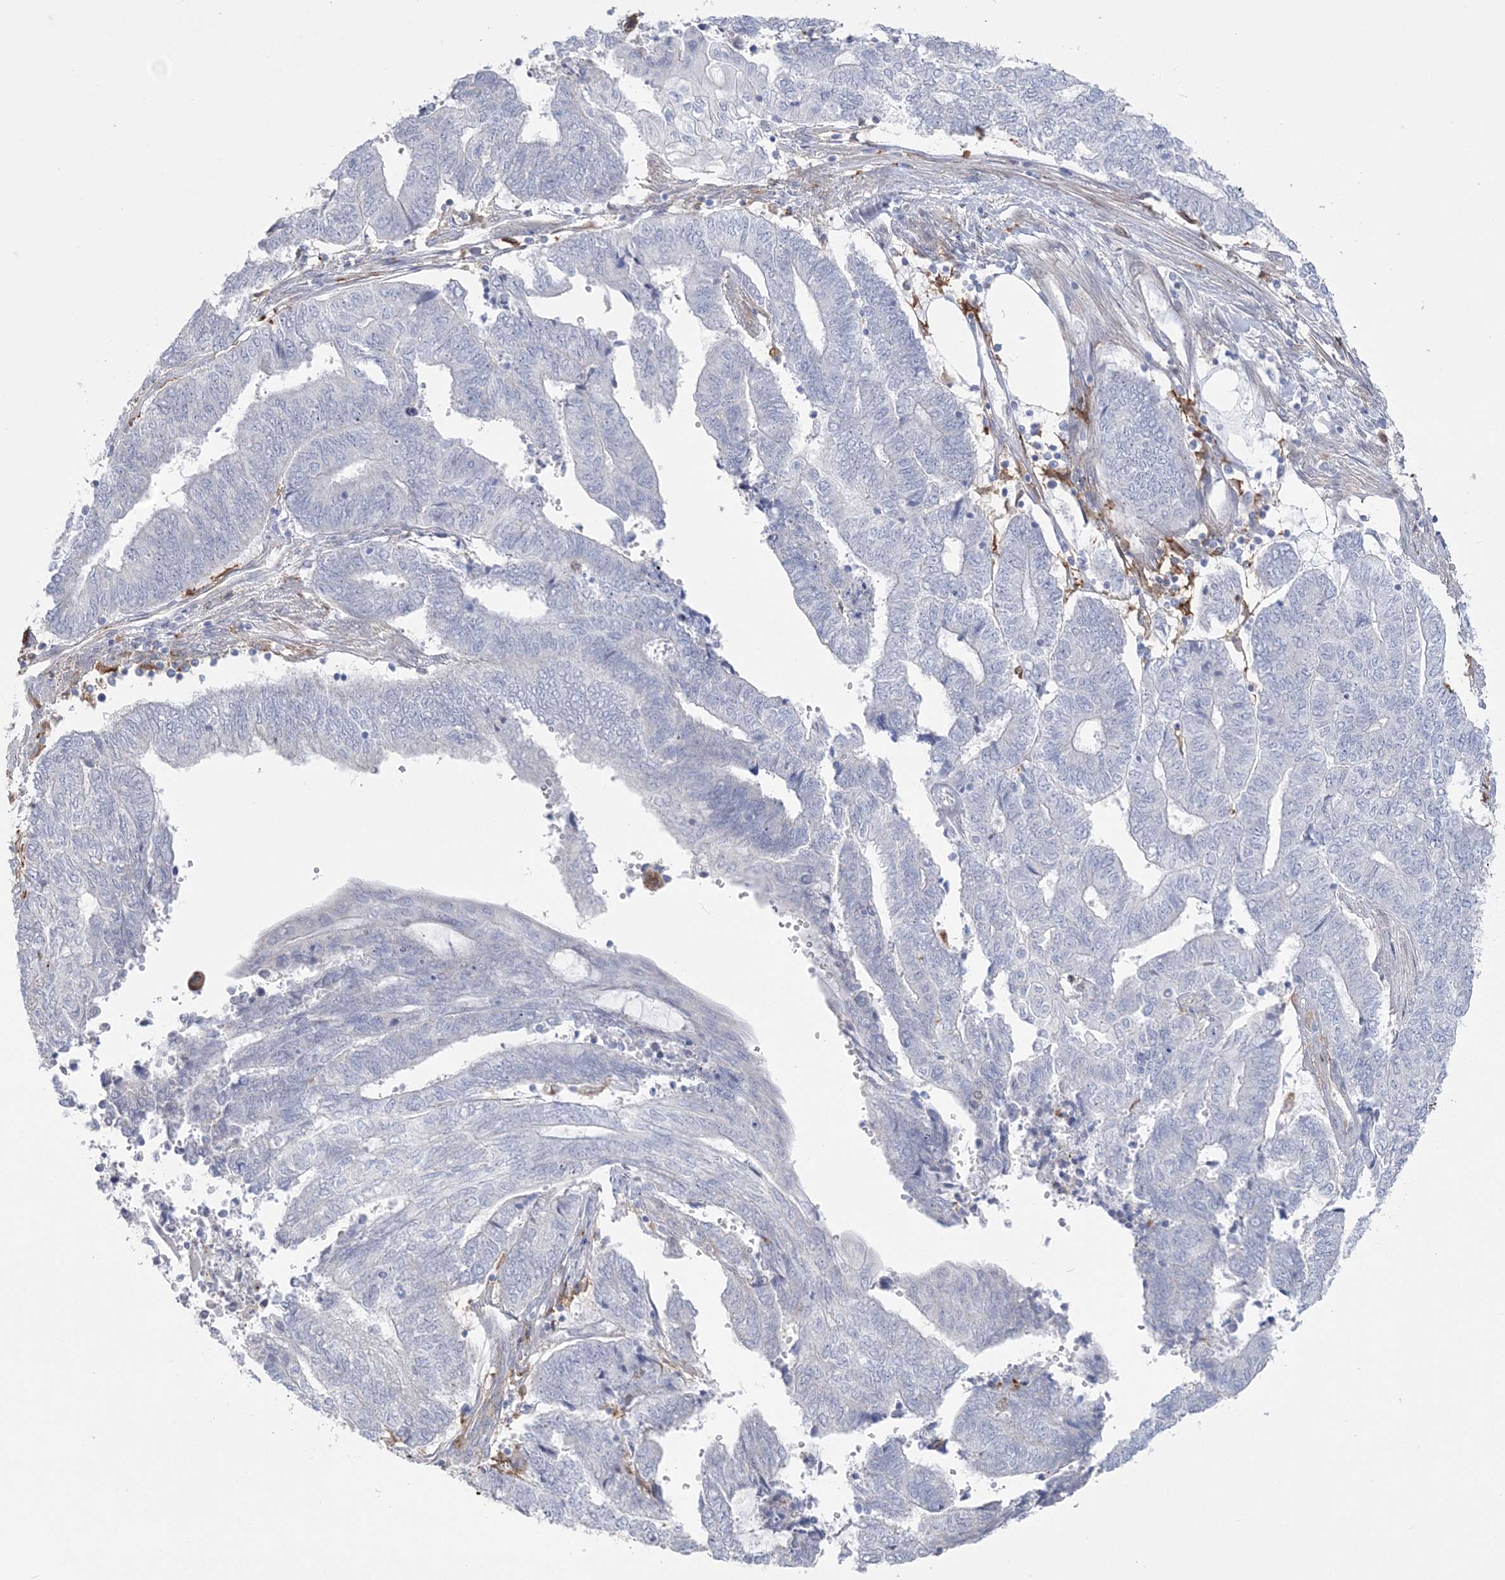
{"staining": {"intensity": "negative", "quantity": "none", "location": "none"}, "tissue": "endometrial cancer", "cell_type": "Tumor cells", "image_type": "cancer", "snomed": [{"axis": "morphology", "description": "Adenocarcinoma, NOS"}, {"axis": "topography", "description": "Uterus"}, {"axis": "topography", "description": "Endometrium"}], "caption": "Immunohistochemical staining of human adenocarcinoma (endometrial) reveals no significant expression in tumor cells.", "gene": "HAAO", "patient": {"sex": "female", "age": 70}}